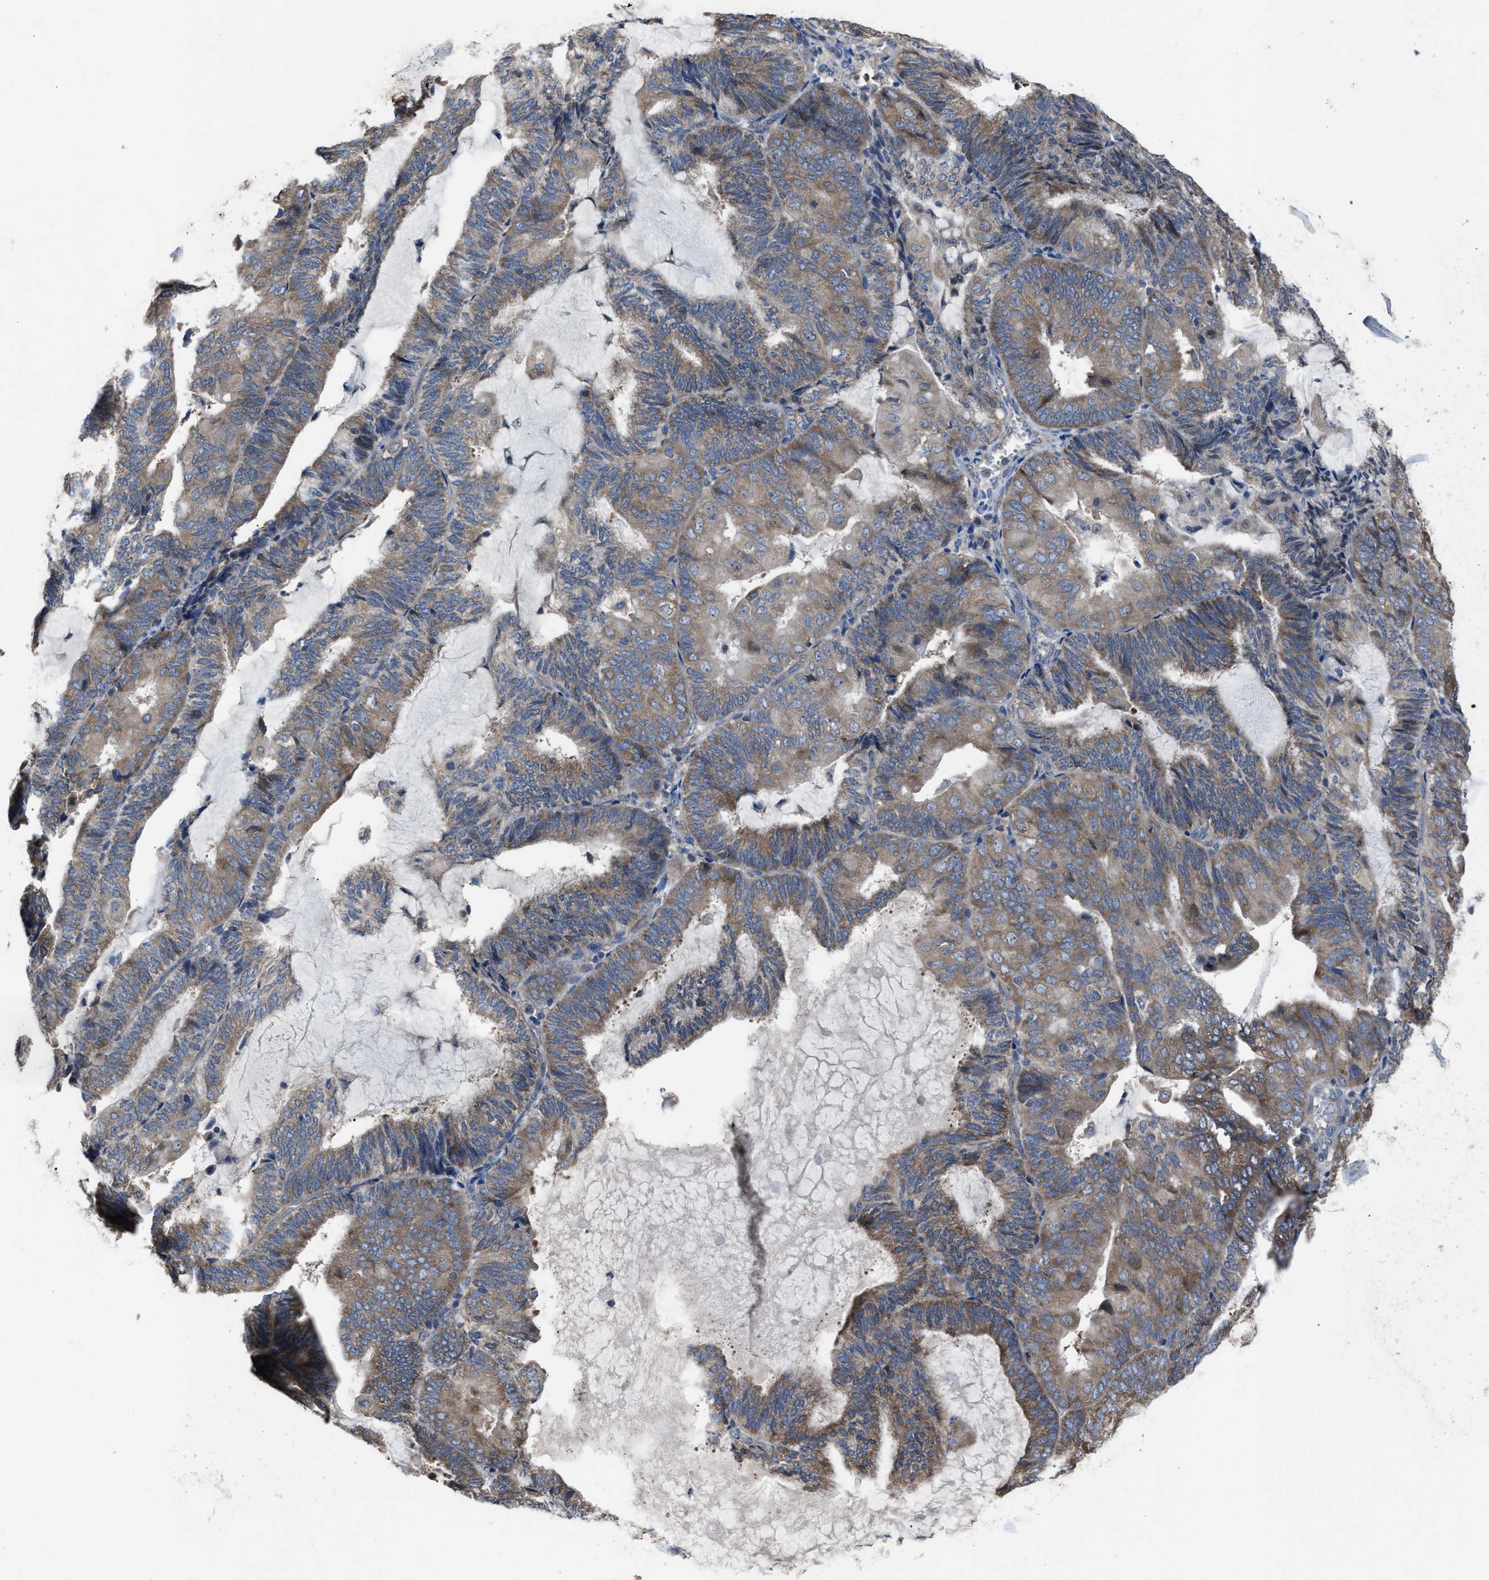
{"staining": {"intensity": "moderate", "quantity": "25%-75%", "location": "cytoplasmic/membranous"}, "tissue": "endometrial cancer", "cell_type": "Tumor cells", "image_type": "cancer", "snomed": [{"axis": "morphology", "description": "Adenocarcinoma, NOS"}, {"axis": "topography", "description": "Endometrium"}], "caption": "A brown stain highlights moderate cytoplasmic/membranous expression of a protein in human endometrial cancer tumor cells.", "gene": "UPF1", "patient": {"sex": "female", "age": 81}}